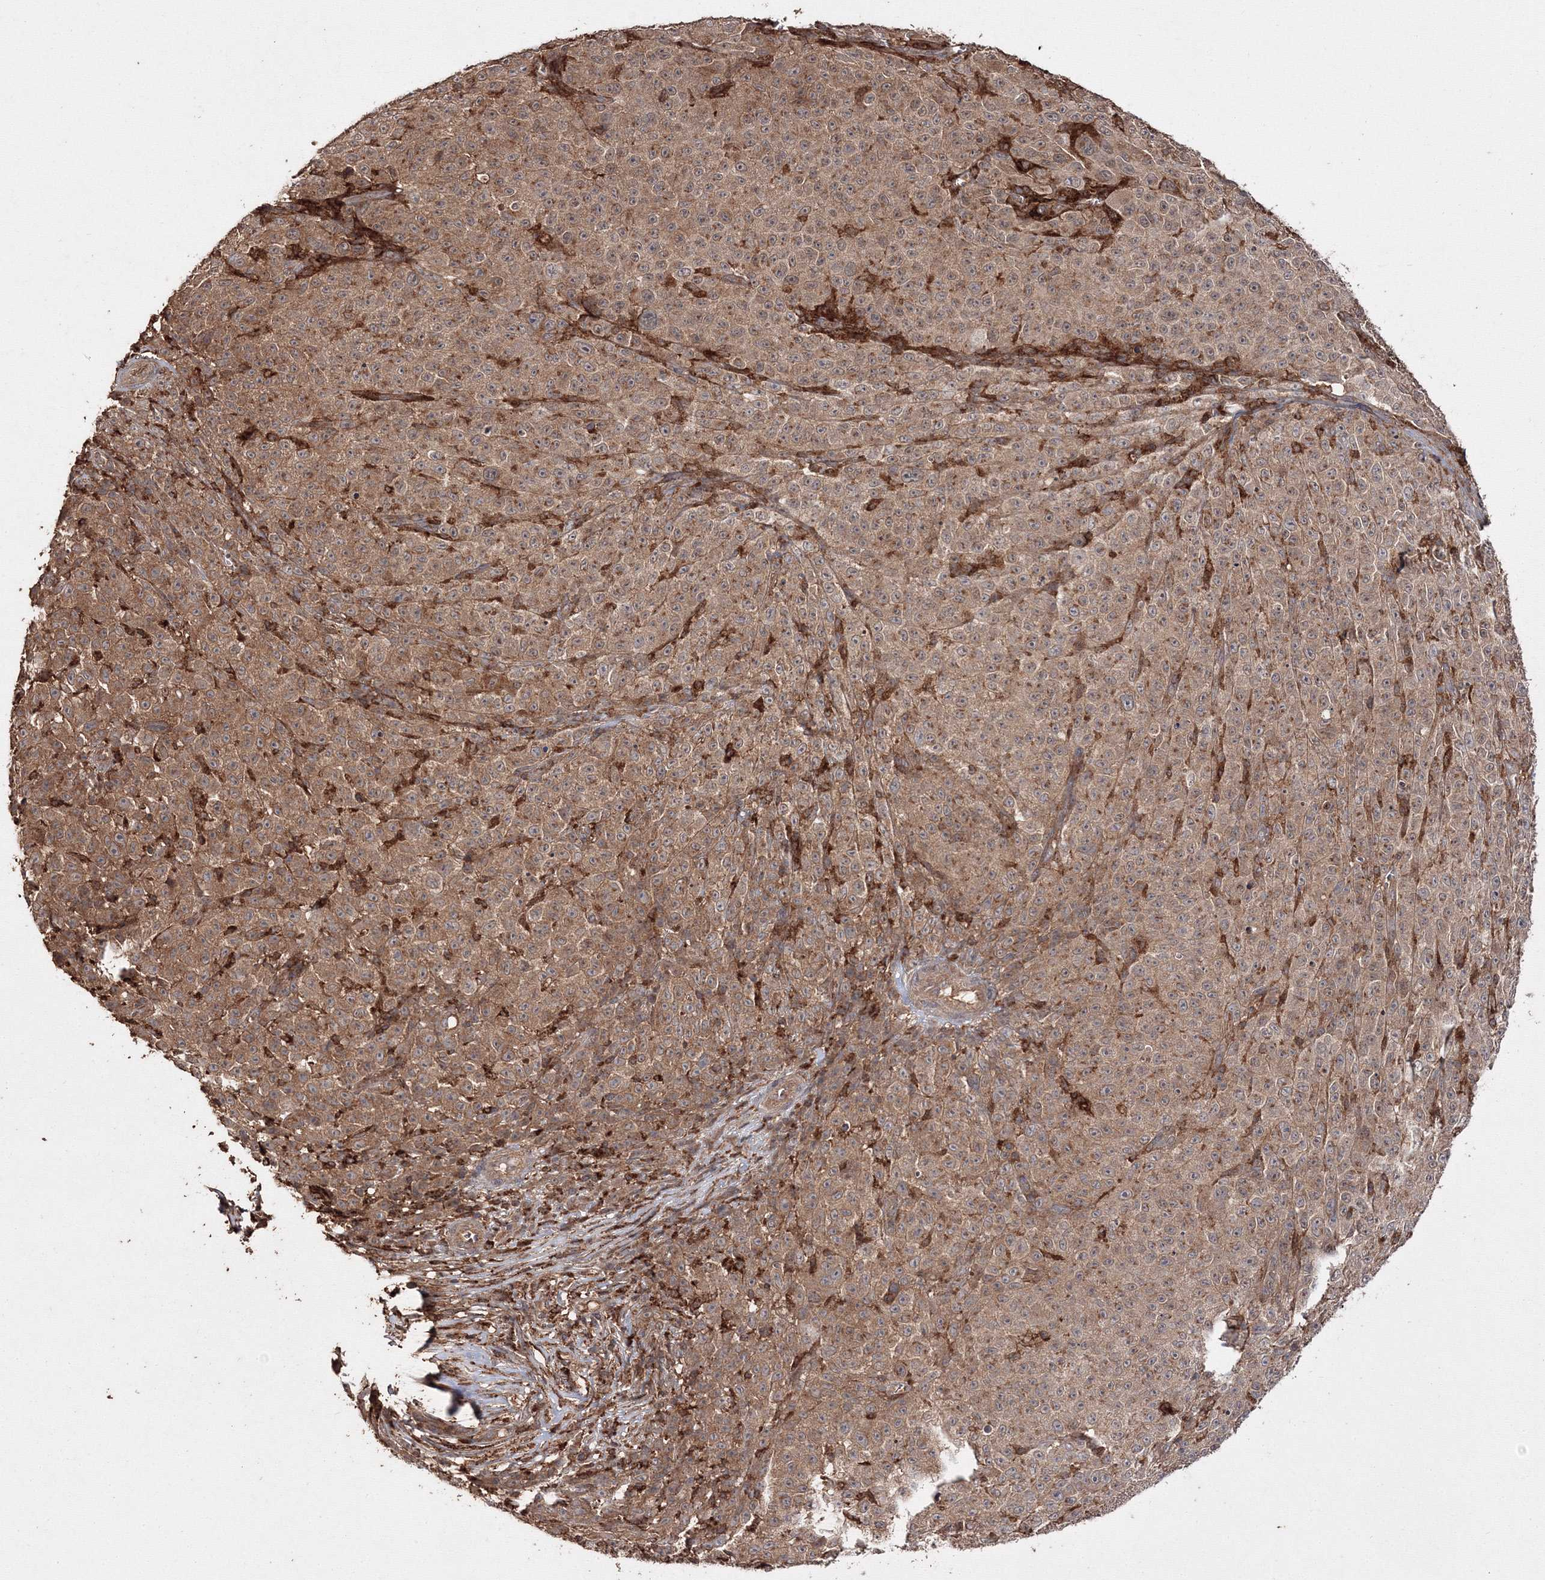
{"staining": {"intensity": "moderate", "quantity": ">75%", "location": "cytoplasmic/membranous"}, "tissue": "melanoma", "cell_type": "Tumor cells", "image_type": "cancer", "snomed": [{"axis": "morphology", "description": "Malignant melanoma, NOS"}, {"axis": "topography", "description": "Skin"}], "caption": "Malignant melanoma stained for a protein exhibits moderate cytoplasmic/membranous positivity in tumor cells. The protein is stained brown, and the nuclei are stained in blue (DAB (3,3'-diaminobenzidine) IHC with brightfield microscopy, high magnification).", "gene": "DDO", "patient": {"sex": "female", "age": 82}}